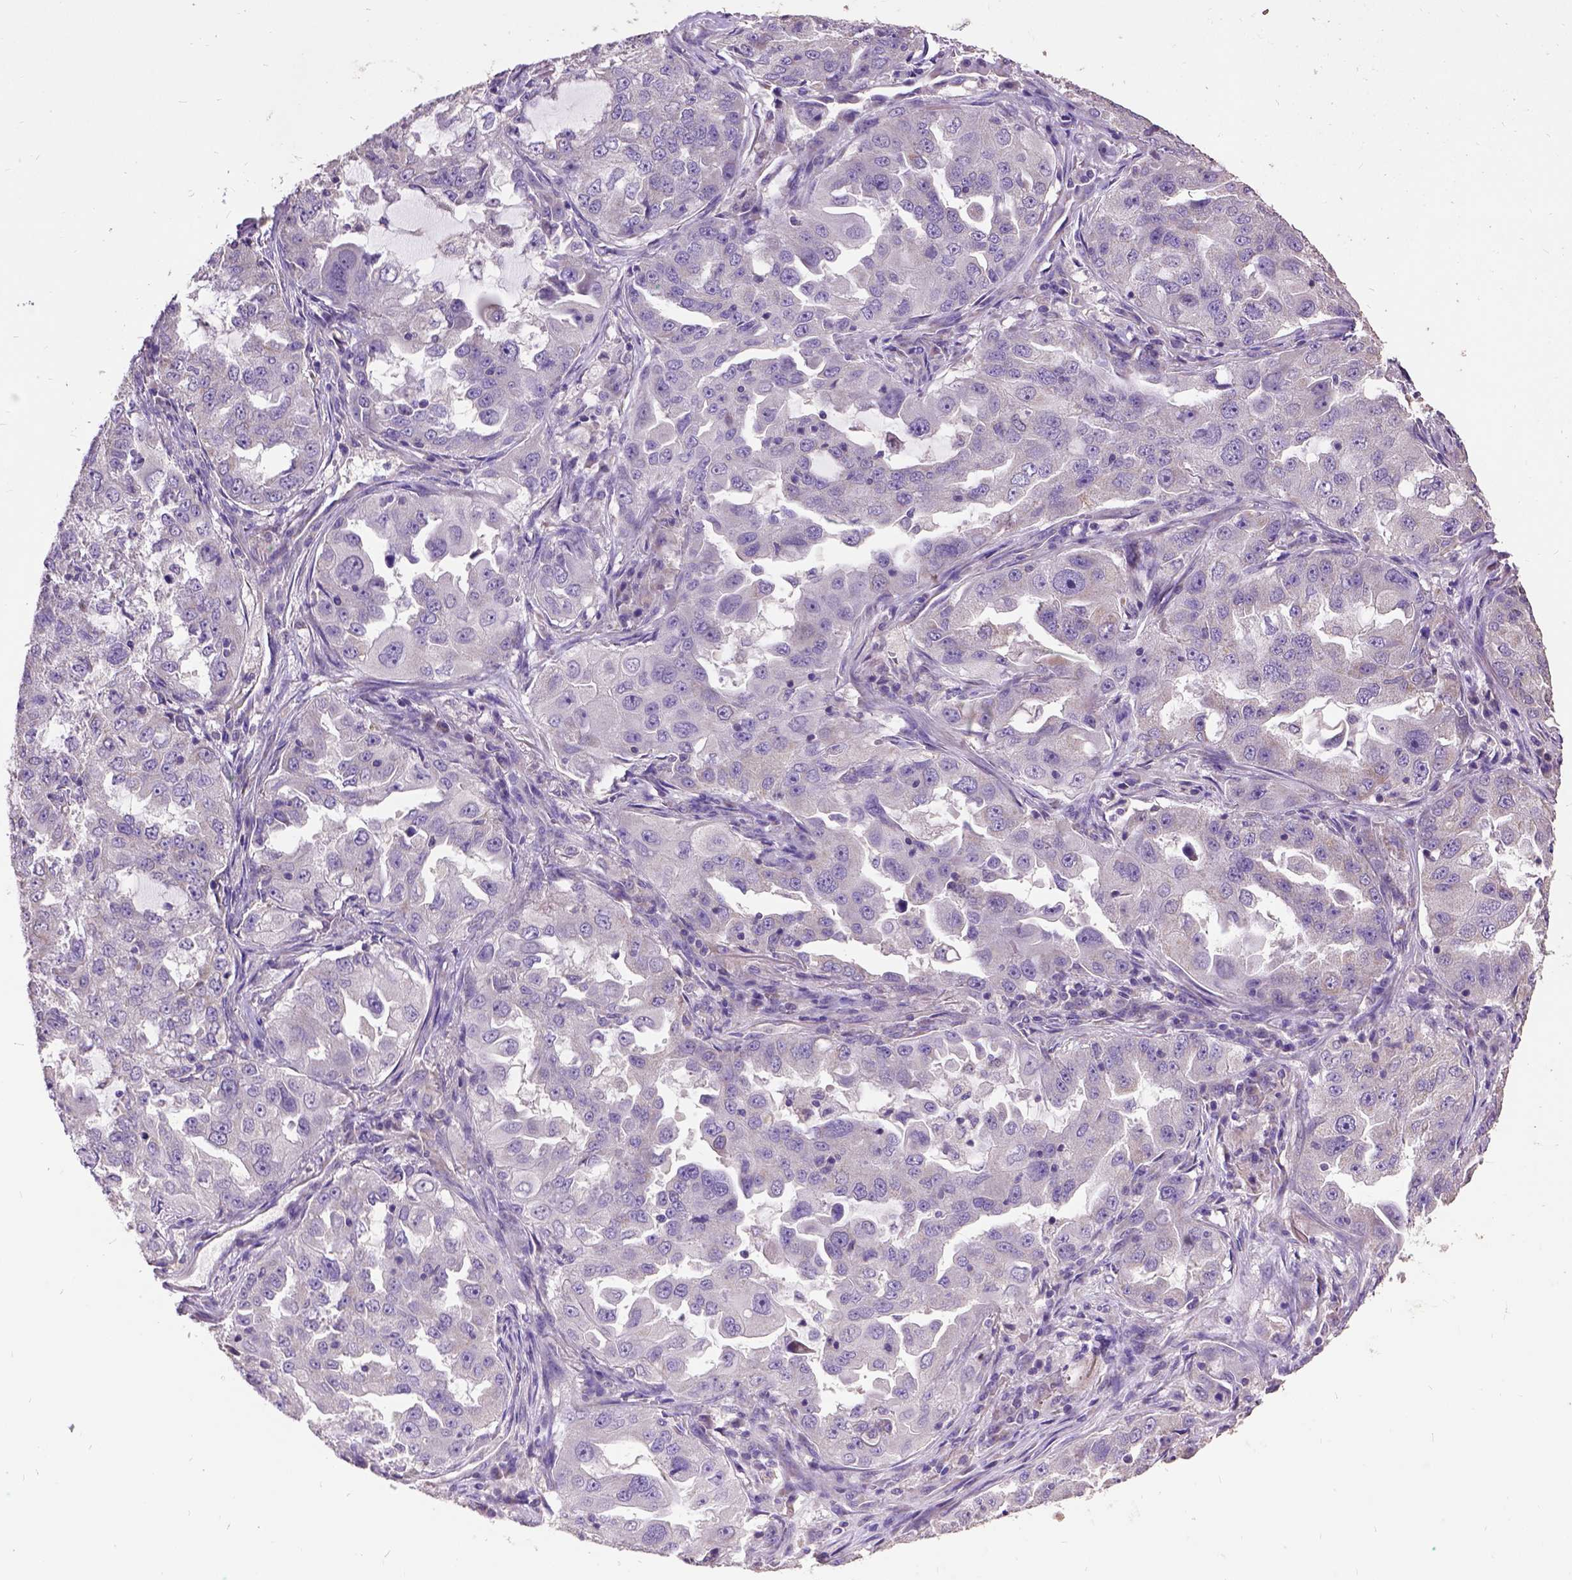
{"staining": {"intensity": "negative", "quantity": "none", "location": "none"}, "tissue": "lung cancer", "cell_type": "Tumor cells", "image_type": "cancer", "snomed": [{"axis": "morphology", "description": "Adenocarcinoma, NOS"}, {"axis": "topography", "description": "Lung"}], "caption": "High power microscopy image of an immunohistochemistry (IHC) image of lung cancer (adenocarcinoma), revealing no significant staining in tumor cells.", "gene": "DQX1", "patient": {"sex": "female", "age": 61}}